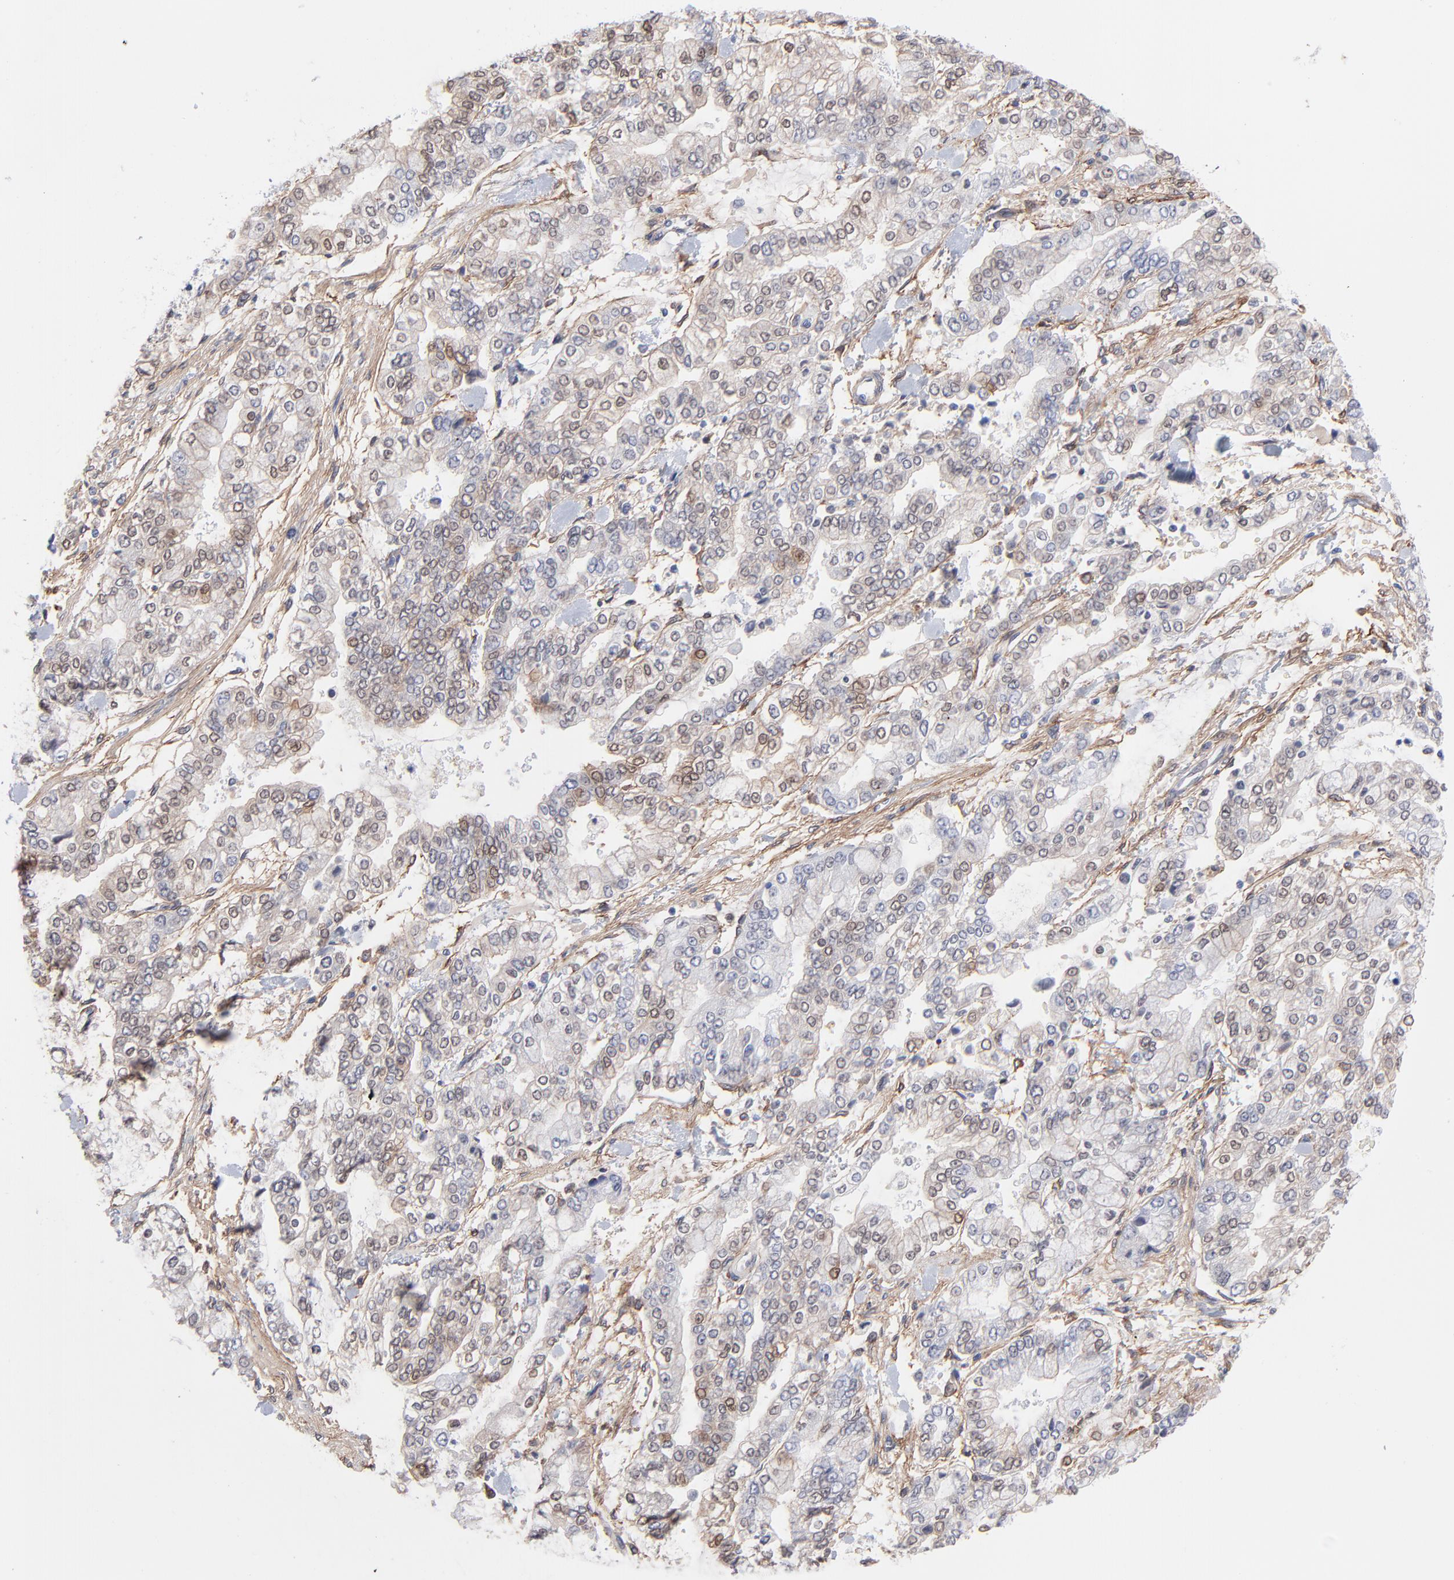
{"staining": {"intensity": "moderate", "quantity": "<25%", "location": "cytoplasmic/membranous,nuclear"}, "tissue": "stomach cancer", "cell_type": "Tumor cells", "image_type": "cancer", "snomed": [{"axis": "morphology", "description": "Normal tissue, NOS"}, {"axis": "morphology", "description": "Adenocarcinoma, NOS"}, {"axis": "topography", "description": "Stomach, upper"}, {"axis": "topography", "description": "Stomach"}], "caption": "Tumor cells reveal low levels of moderate cytoplasmic/membranous and nuclear expression in about <25% of cells in human stomach cancer. Immunohistochemistry (ihc) stains the protein of interest in brown and the nuclei are stained blue.", "gene": "PDGFRB", "patient": {"sex": "male", "age": 76}}